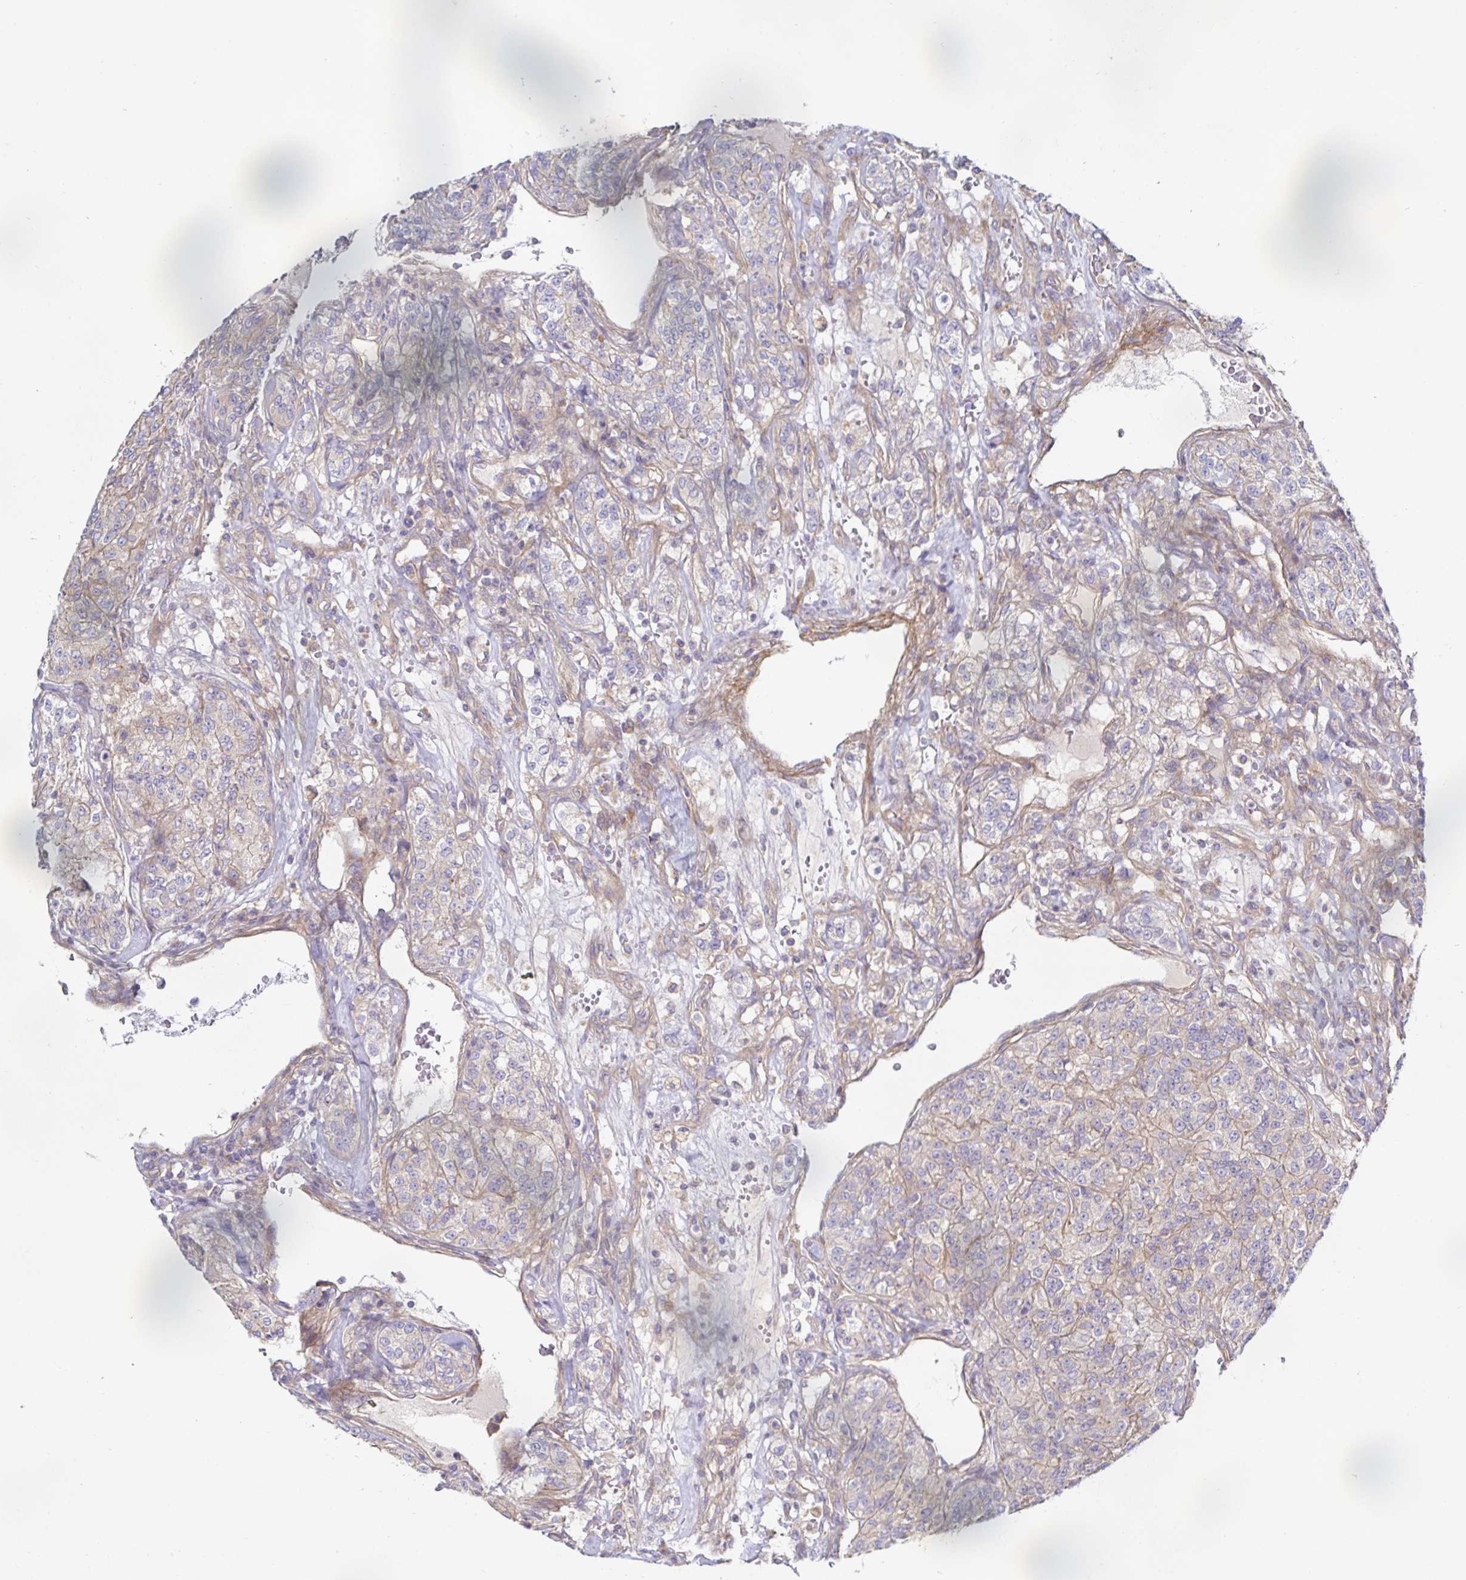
{"staining": {"intensity": "weak", "quantity": "<25%", "location": "cytoplasmic/membranous"}, "tissue": "renal cancer", "cell_type": "Tumor cells", "image_type": "cancer", "snomed": [{"axis": "morphology", "description": "Adenocarcinoma, NOS"}, {"axis": "topography", "description": "Kidney"}], "caption": "The micrograph shows no significant expression in tumor cells of renal adenocarcinoma. (DAB immunohistochemistry with hematoxylin counter stain).", "gene": "METTL22", "patient": {"sex": "female", "age": 63}}